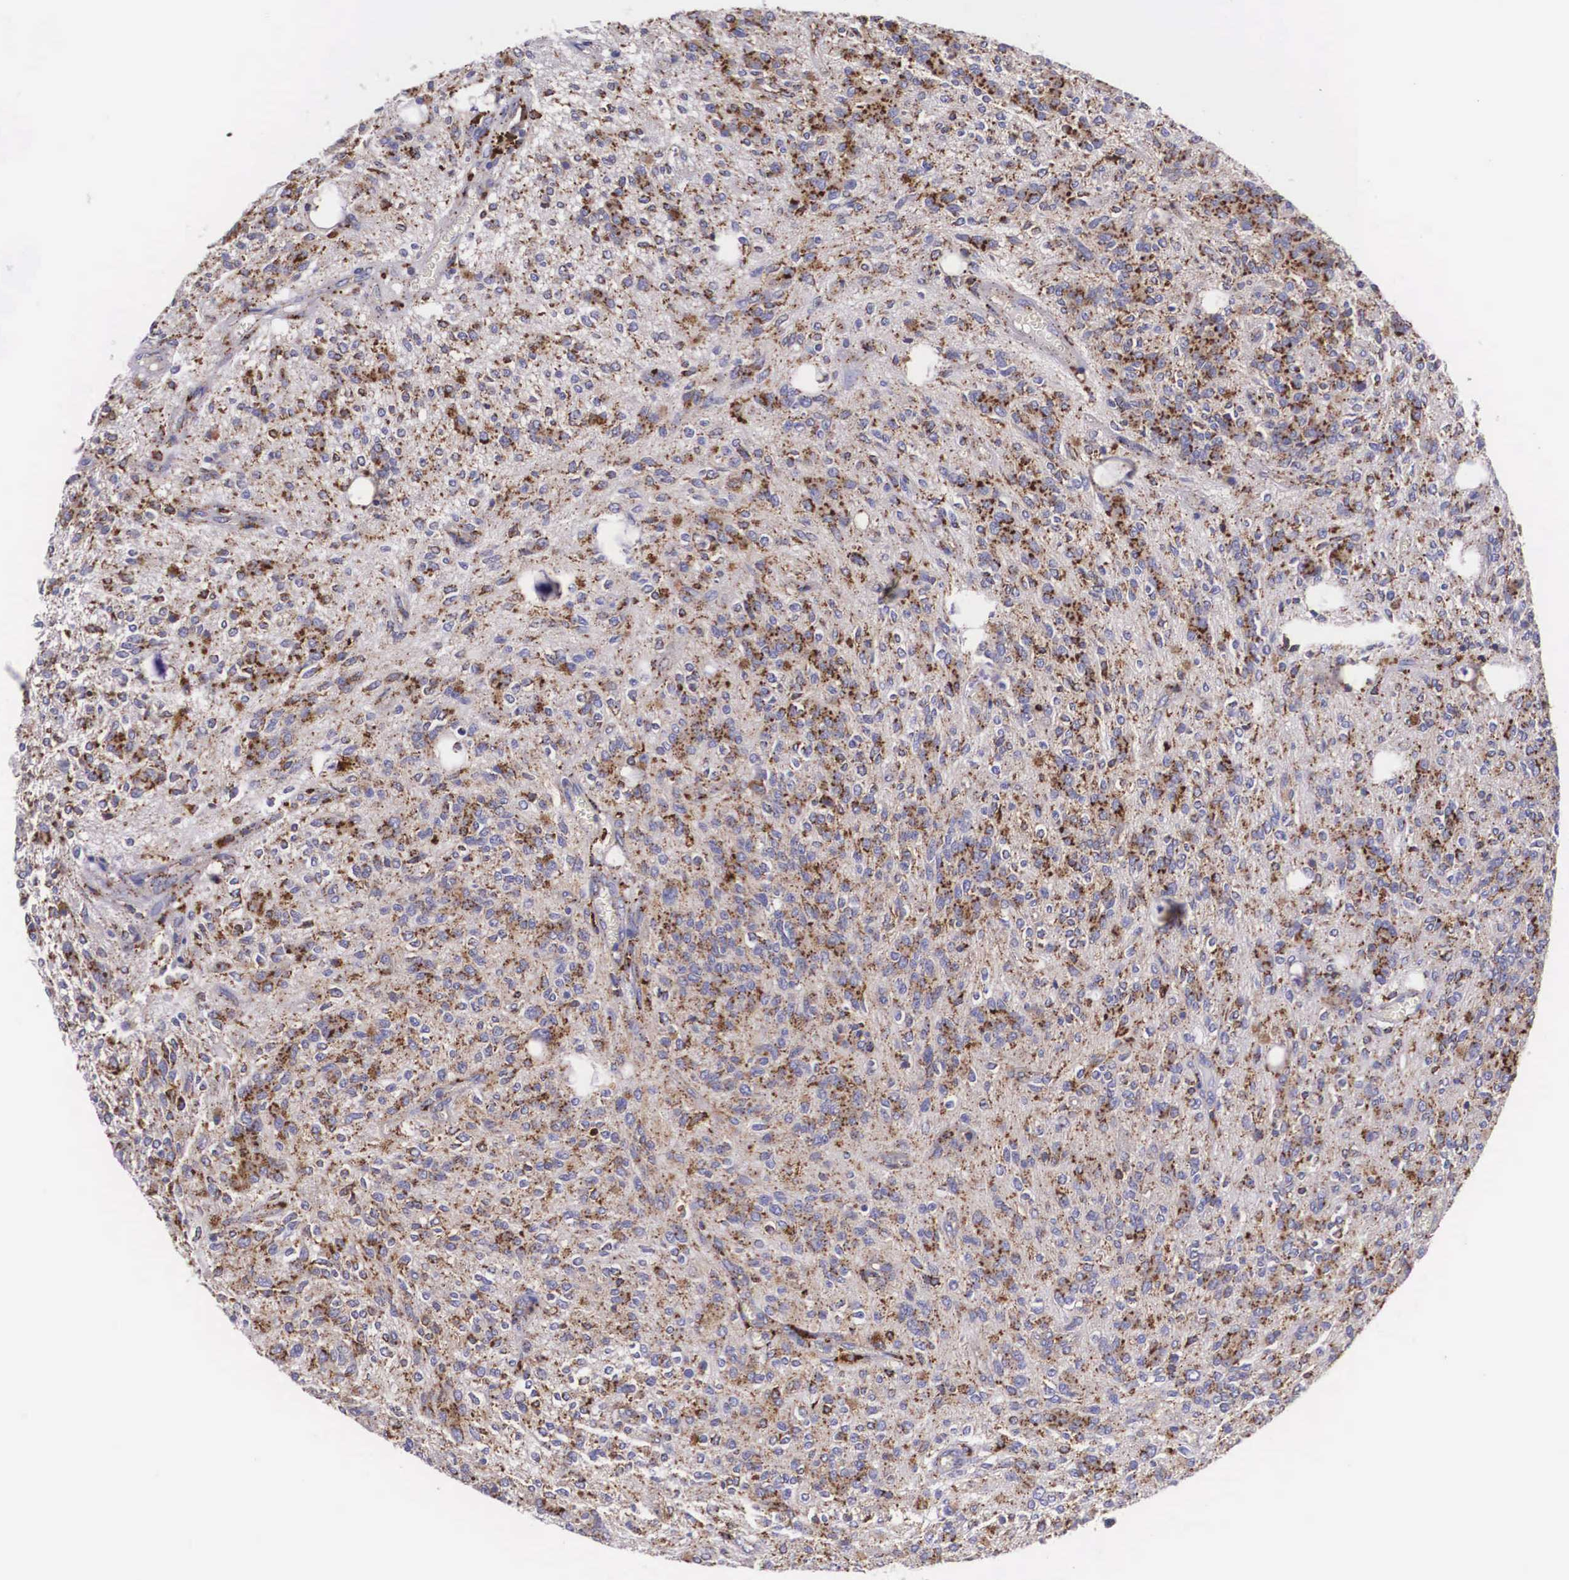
{"staining": {"intensity": "moderate", "quantity": "25%-75%", "location": "cytoplasmic/membranous"}, "tissue": "glioma", "cell_type": "Tumor cells", "image_type": "cancer", "snomed": [{"axis": "morphology", "description": "Glioma, malignant, Low grade"}, {"axis": "topography", "description": "Brain"}], "caption": "The photomicrograph demonstrates a brown stain indicating the presence of a protein in the cytoplasmic/membranous of tumor cells in malignant low-grade glioma.", "gene": "NAGA", "patient": {"sex": "female", "age": 15}}